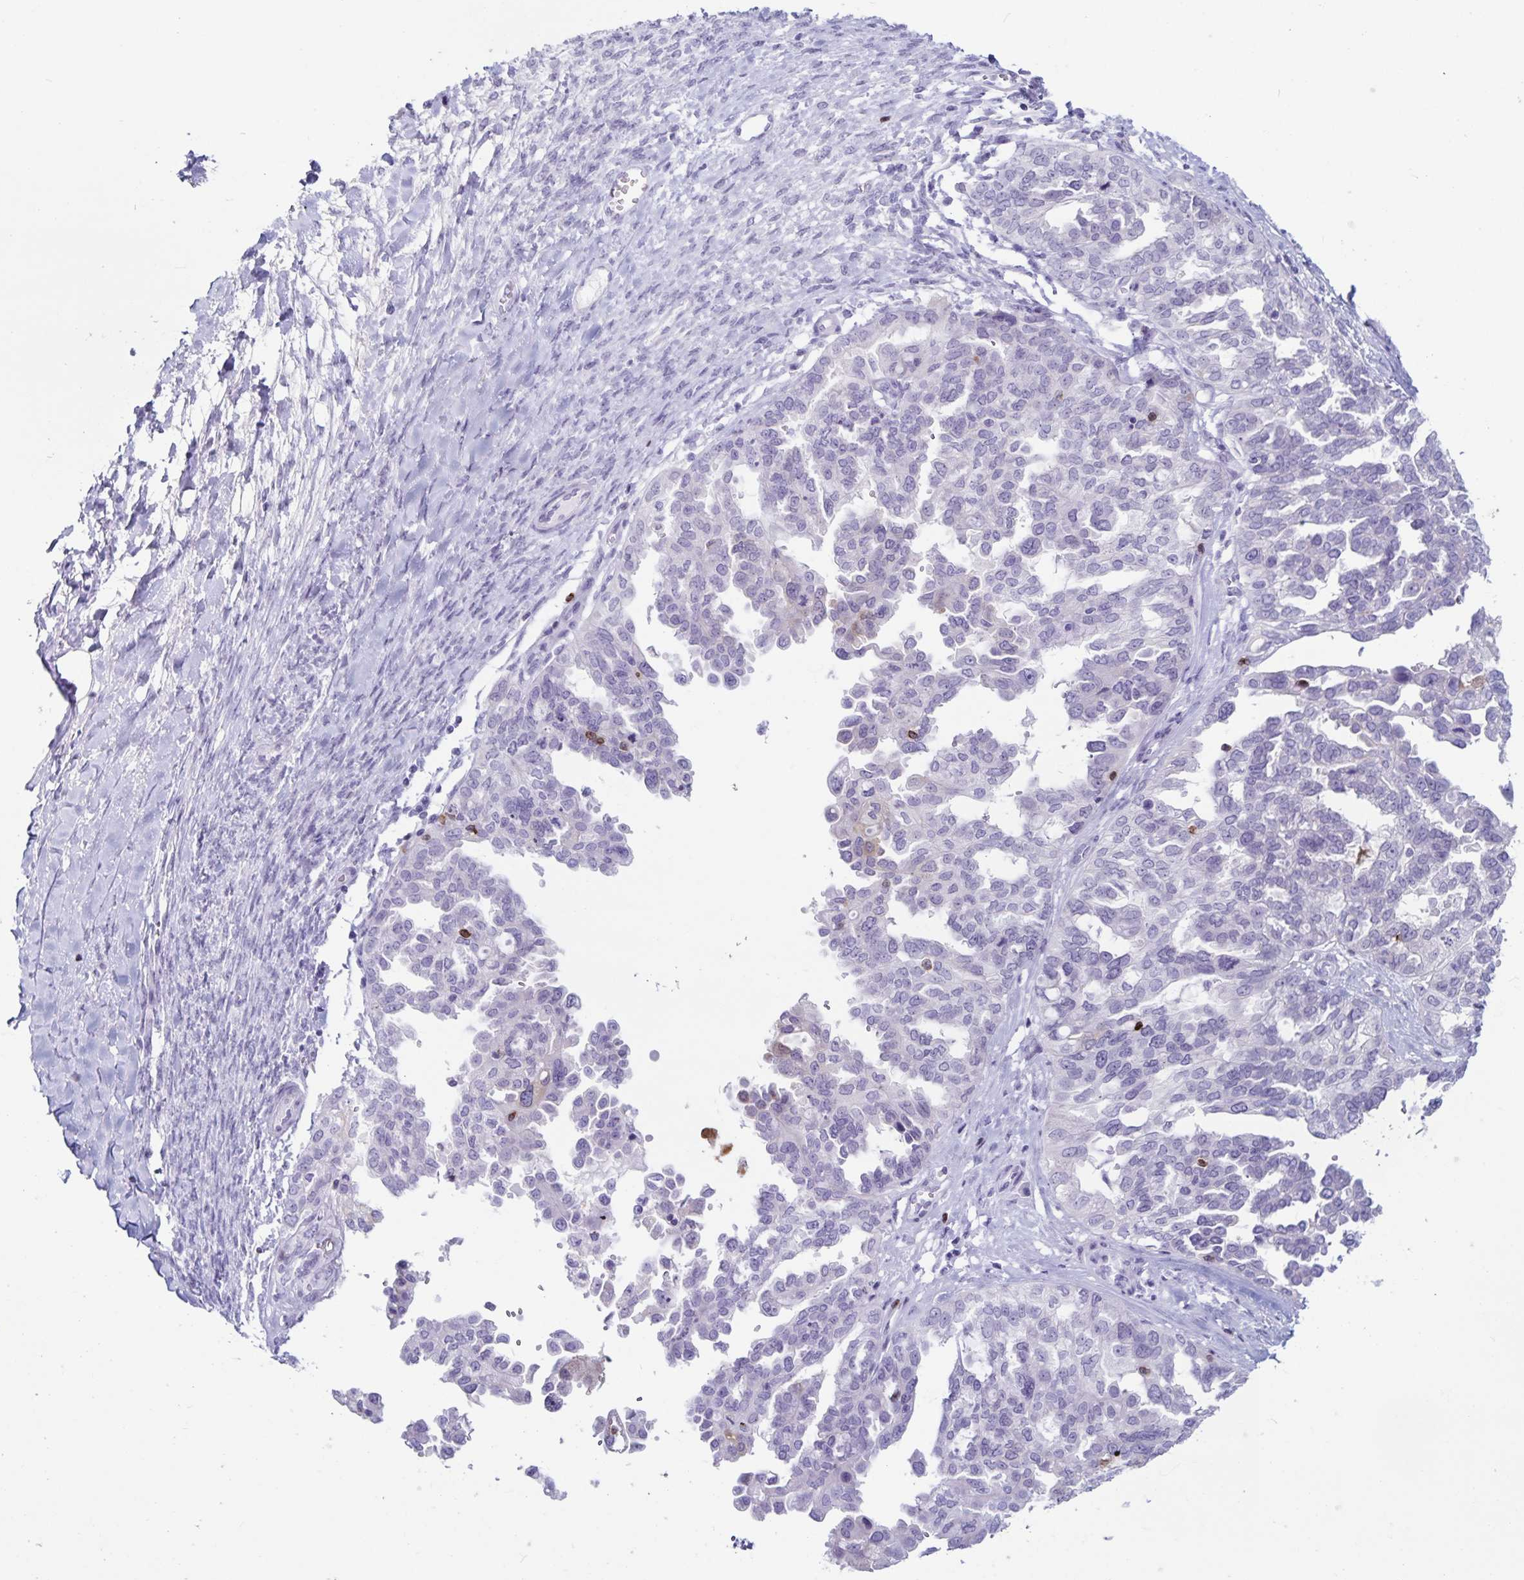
{"staining": {"intensity": "negative", "quantity": "none", "location": "none"}, "tissue": "ovarian cancer", "cell_type": "Tumor cells", "image_type": "cancer", "snomed": [{"axis": "morphology", "description": "Cystadenocarcinoma, serous, NOS"}, {"axis": "topography", "description": "Ovary"}], "caption": "A high-resolution photomicrograph shows immunohistochemistry staining of ovarian cancer (serous cystadenocarcinoma), which displays no significant expression in tumor cells.", "gene": "GNLY", "patient": {"sex": "female", "age": 53}}